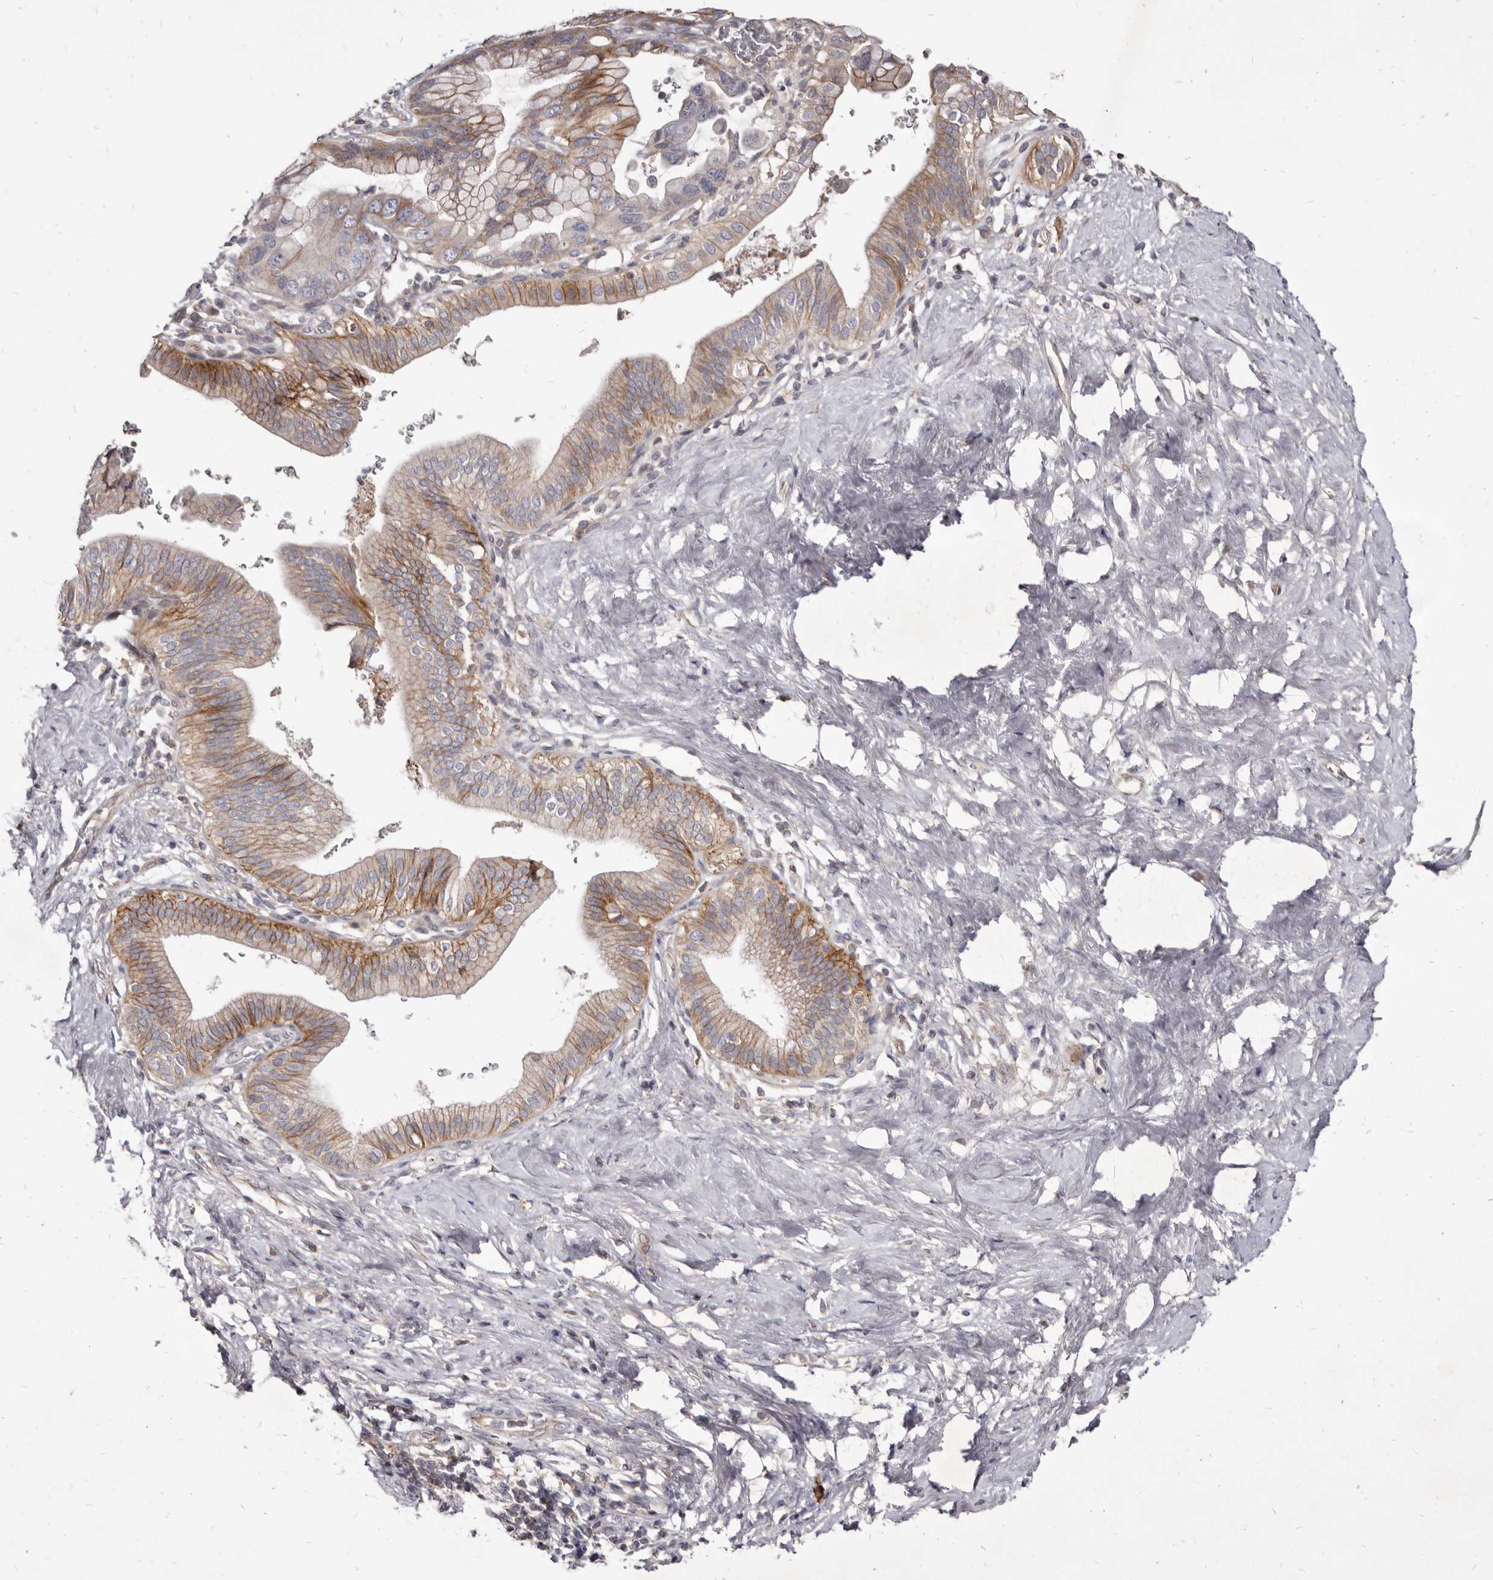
{"staining": {"intensity": "moderate", "quantity": "25%-75%", "location": "cytoplasmic/membranous"}, "tissue": "pancreatic cancer", "cell_type": "Tumor cells", "image_type": "cancer", "snomed": [{"axis": "morphology", "description": "Adenocarcinoma, NOS"}, {"axis": "topography", "description": "Pancreas"}], "caption": "Approximately 25%-75% of tumor cells in human pancreatic cancer show moderate cytoplasmic/membranous protein staining as visualized by brown immunohistochemical staining.", "gene": "FAS", "patient": {"sex": "female", "age": 72}}